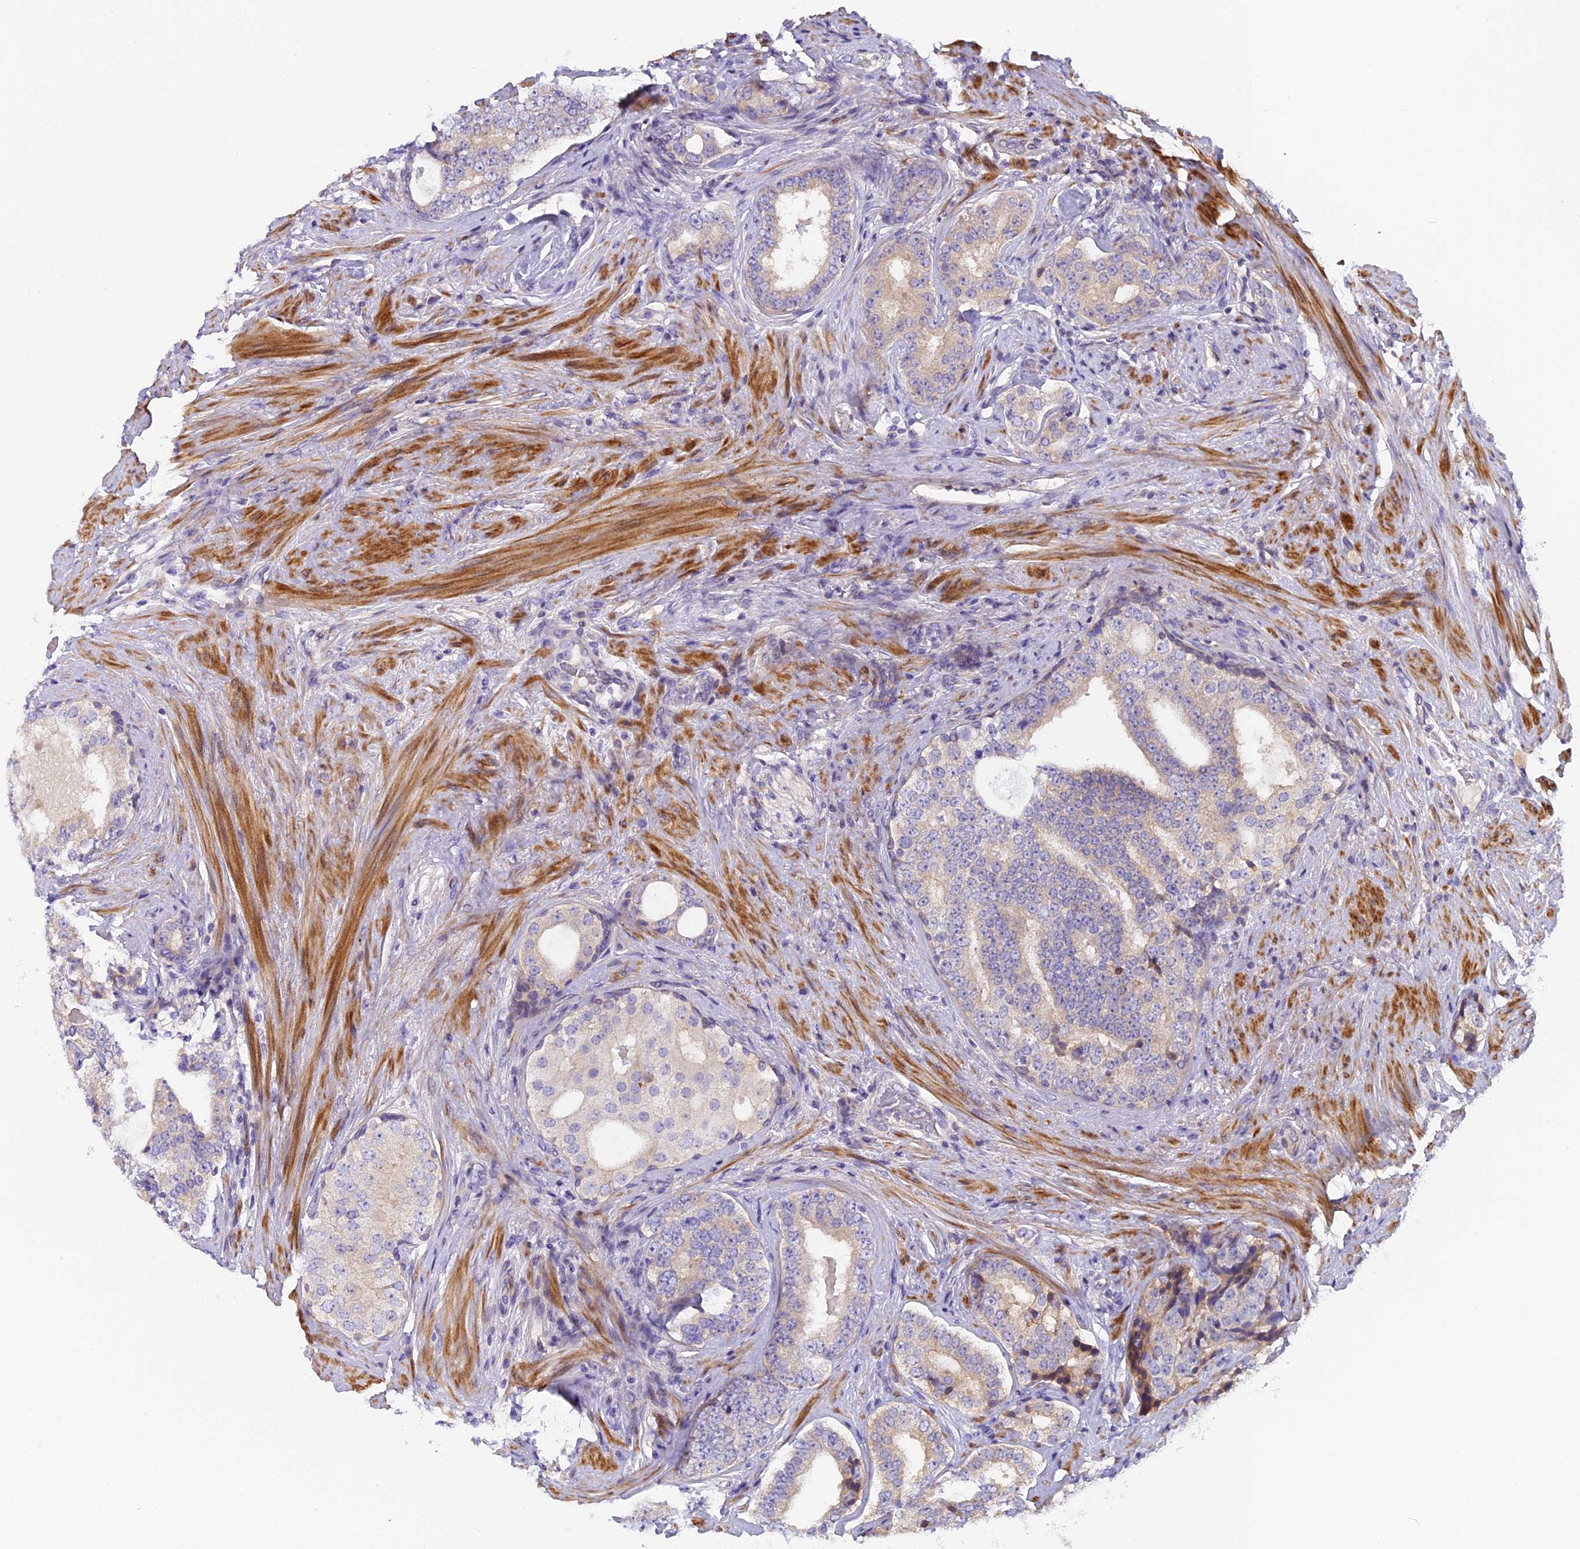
{"staining": {"intensity": "weak", "quantity": "<25%", "location": "cytoplasmic/membranous"}, "tissue": "prostate cancer", "cell_type": "Tumor cells", "image_type": "cancer", "snomed": [{"axis": "morphology", "description": "Adenocarcinoma, High grade"}, {"axis": "topography", "description": "Prostate"}], "caption": "There is no significant staining in tumor cells of prostate high-grade adenocarcinoma.", "gene": "FAM98C", "patient": {"sex": "male", "age": 56}}